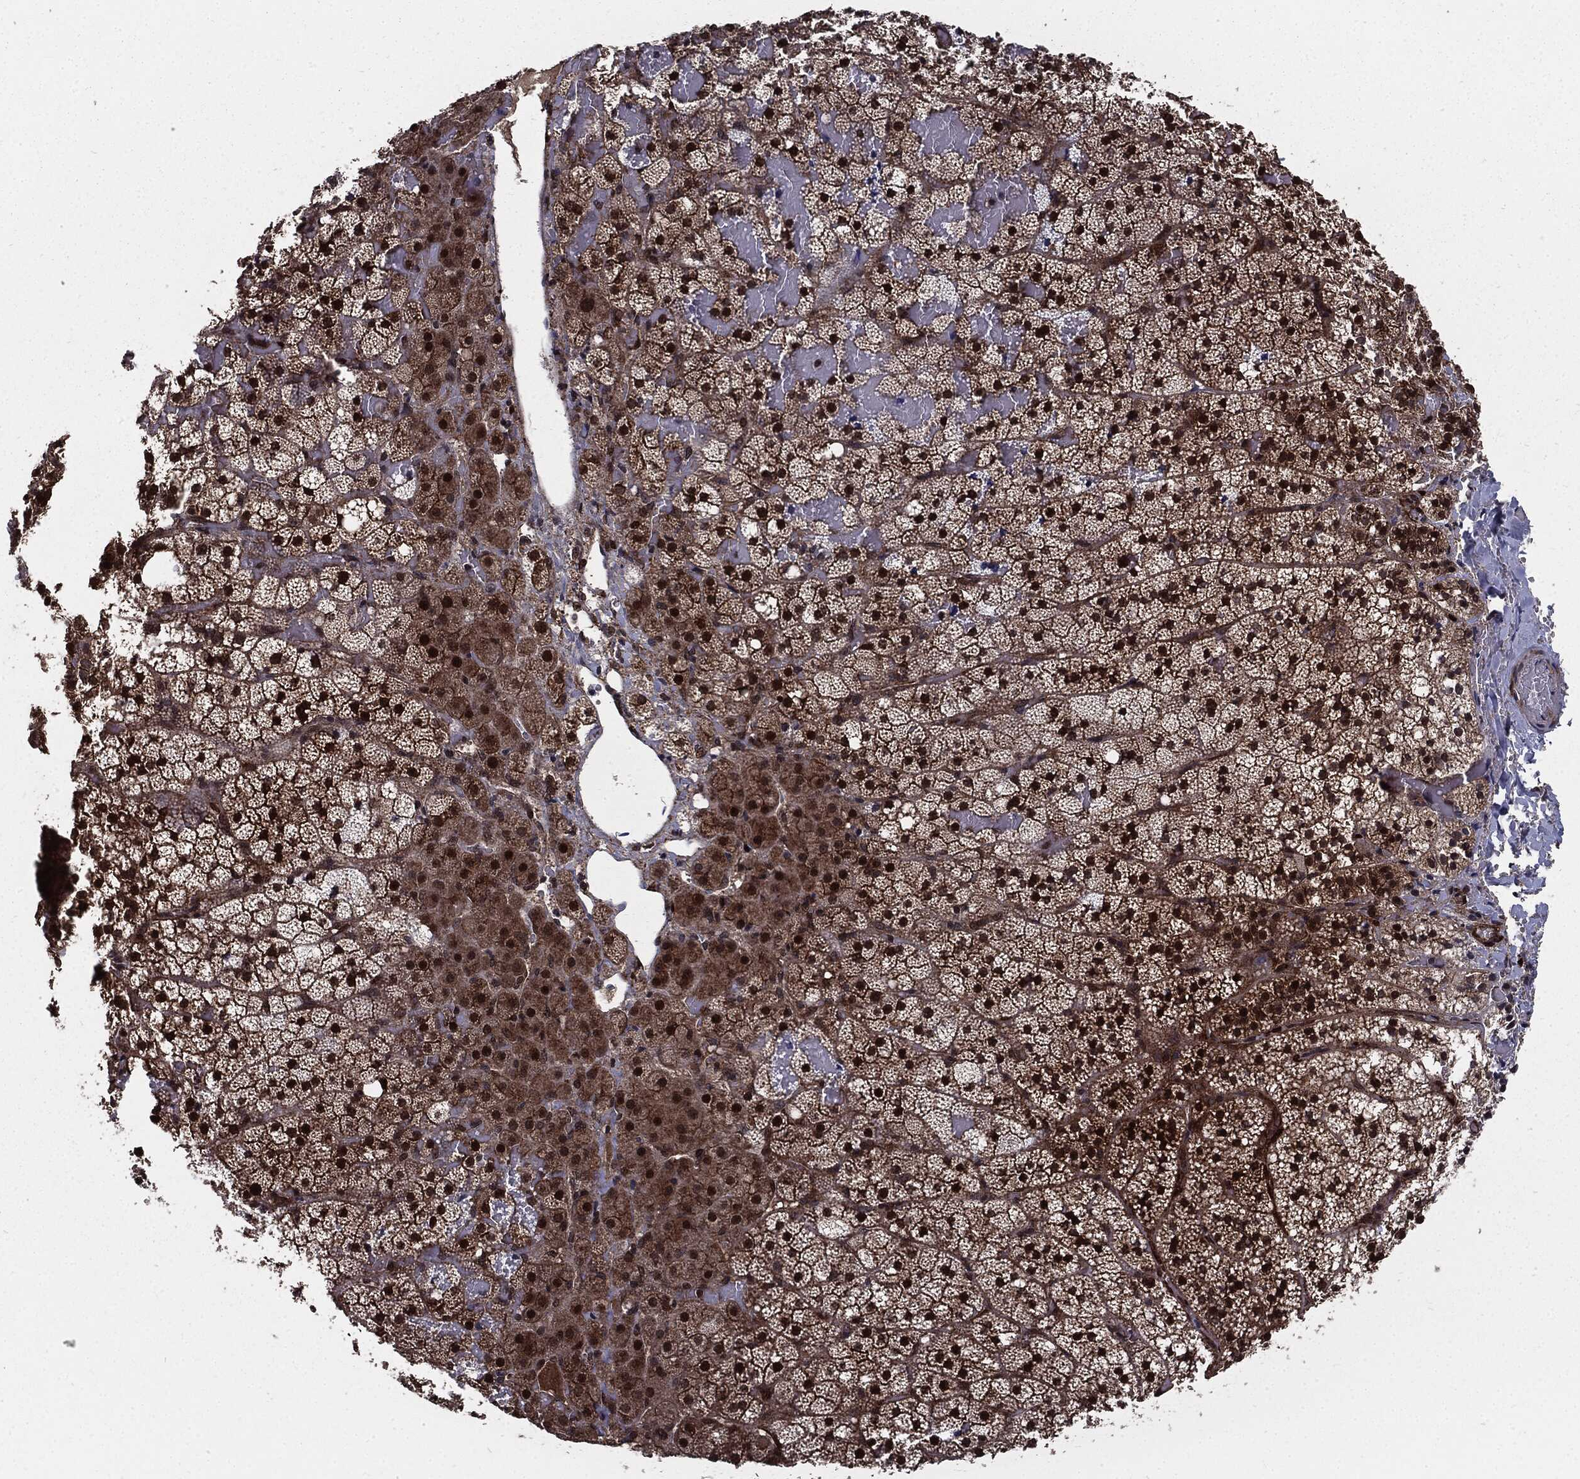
{"staining": {"intensity": "strong", "quantity": ">75%", "location": "cytoplasmic/membranous,nuclear"}, "tissue": "adrenal gland", "cell_type": "Glandular cells", "image_type": "normal", "snomed": [{"axis": "morphology", "description": "Normal tissue, NOS"}, {"axis": "topography", "description": "Adrenal gland"}], "caption": "IHC micrograph of unremarkable adrenal gland: adrenal gland stained using immunohistochemistry displays high levels of strong protein expression localized specifically in the cytoplasmic/membranous,nuclear of glandular cells, appearing as a cytoplasmic/membranous,nuclear brown color.", "gene": "PTPA", "patient": {"sex": "male", "age": 53}}